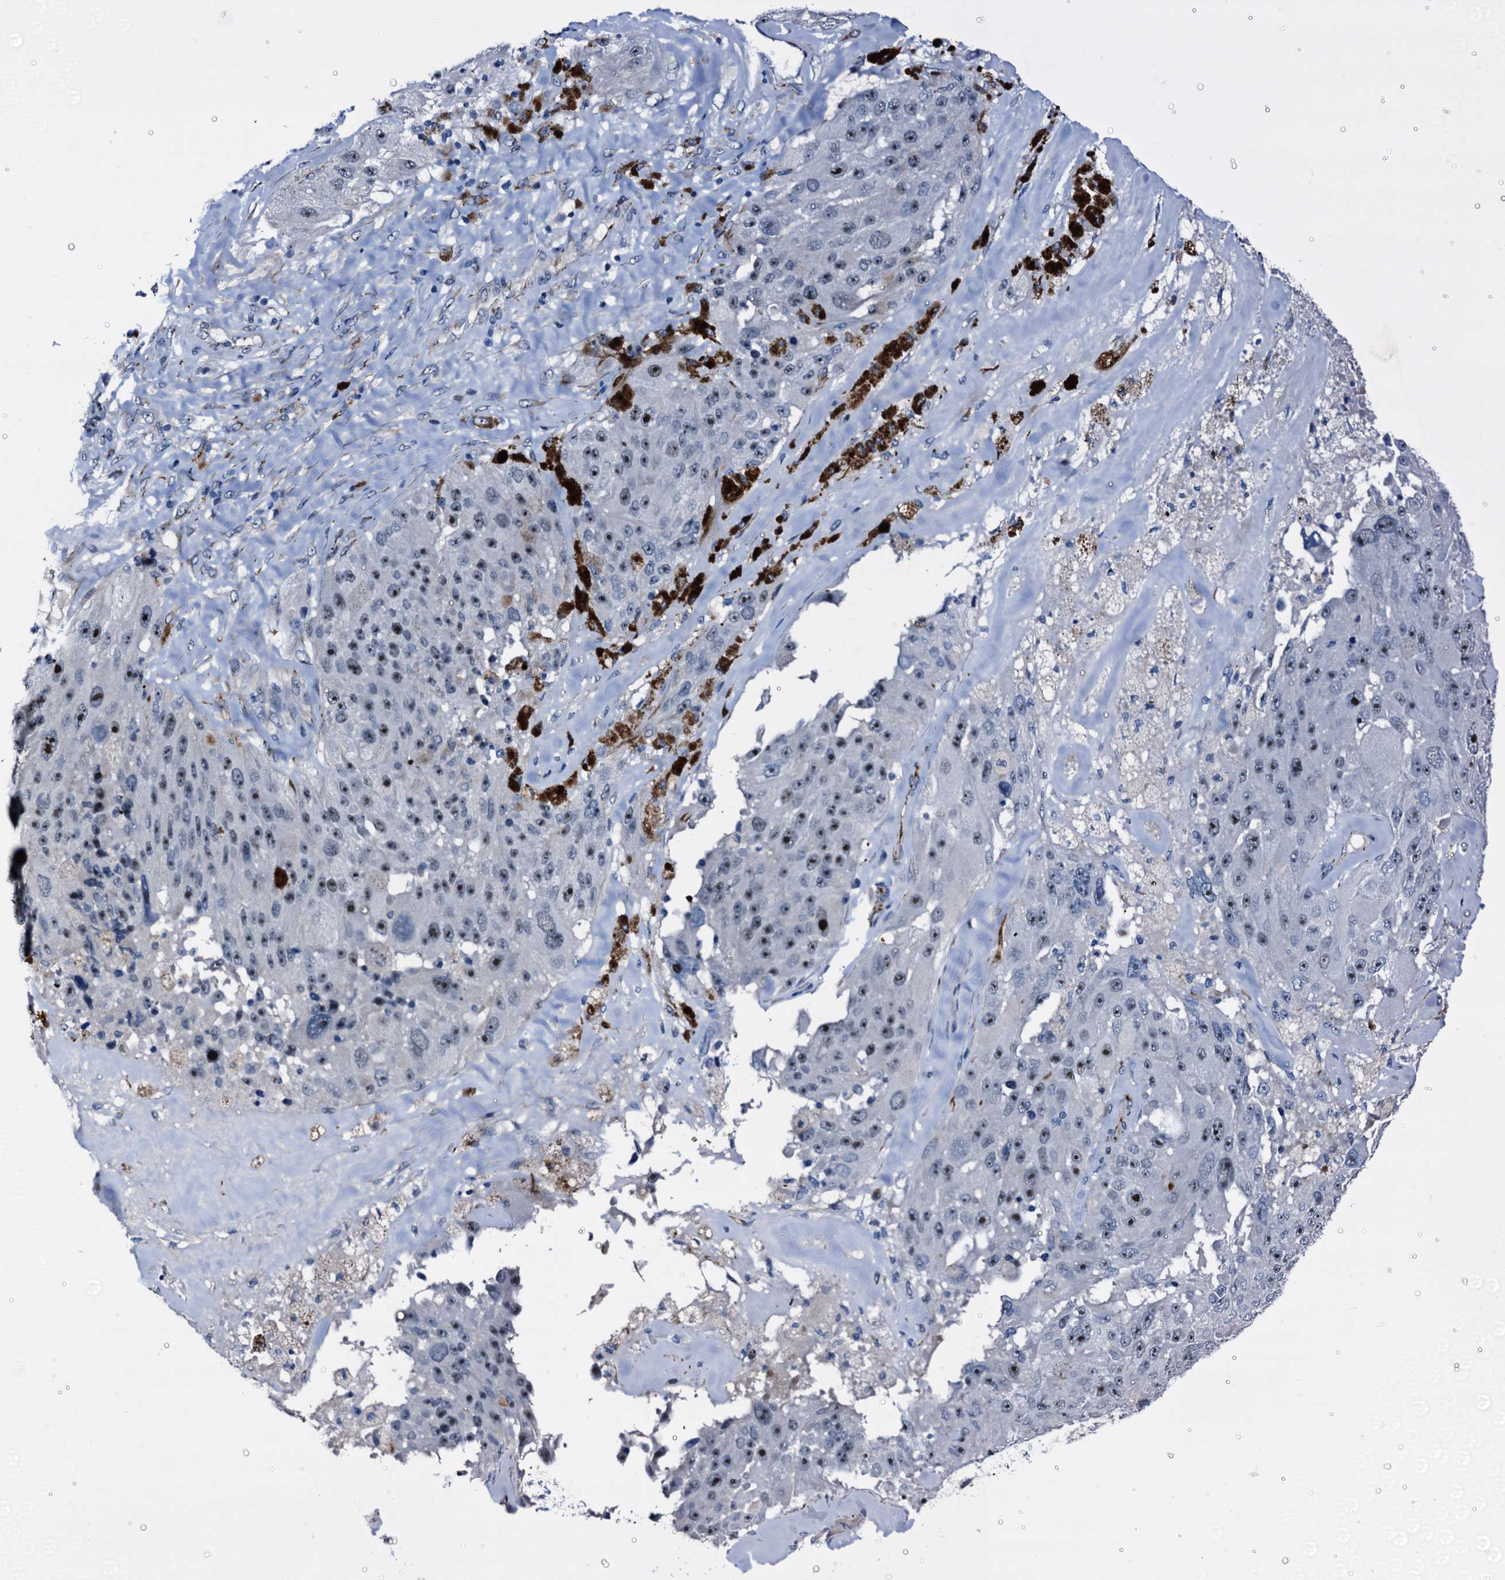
{"staining": {"intensity": "moderate", "quantity": ">75%", "location": "nuclear"}, "tissue": "melanoma", "cell_type": "Tumor cells", "image_type": "cancer", "snomed": [{"axis": "morphology", "description": "Malignant melanoma, Metastatic site"}, {"axis": "topography", "description": "Lymph node"}], "caption": "Moderate nuclear positivity for a protein is seen in approximately >75% of tumor cells of melanoma using IHC.", "gene": "EMG1", "patient": {"sex": "male", "age": 62}}